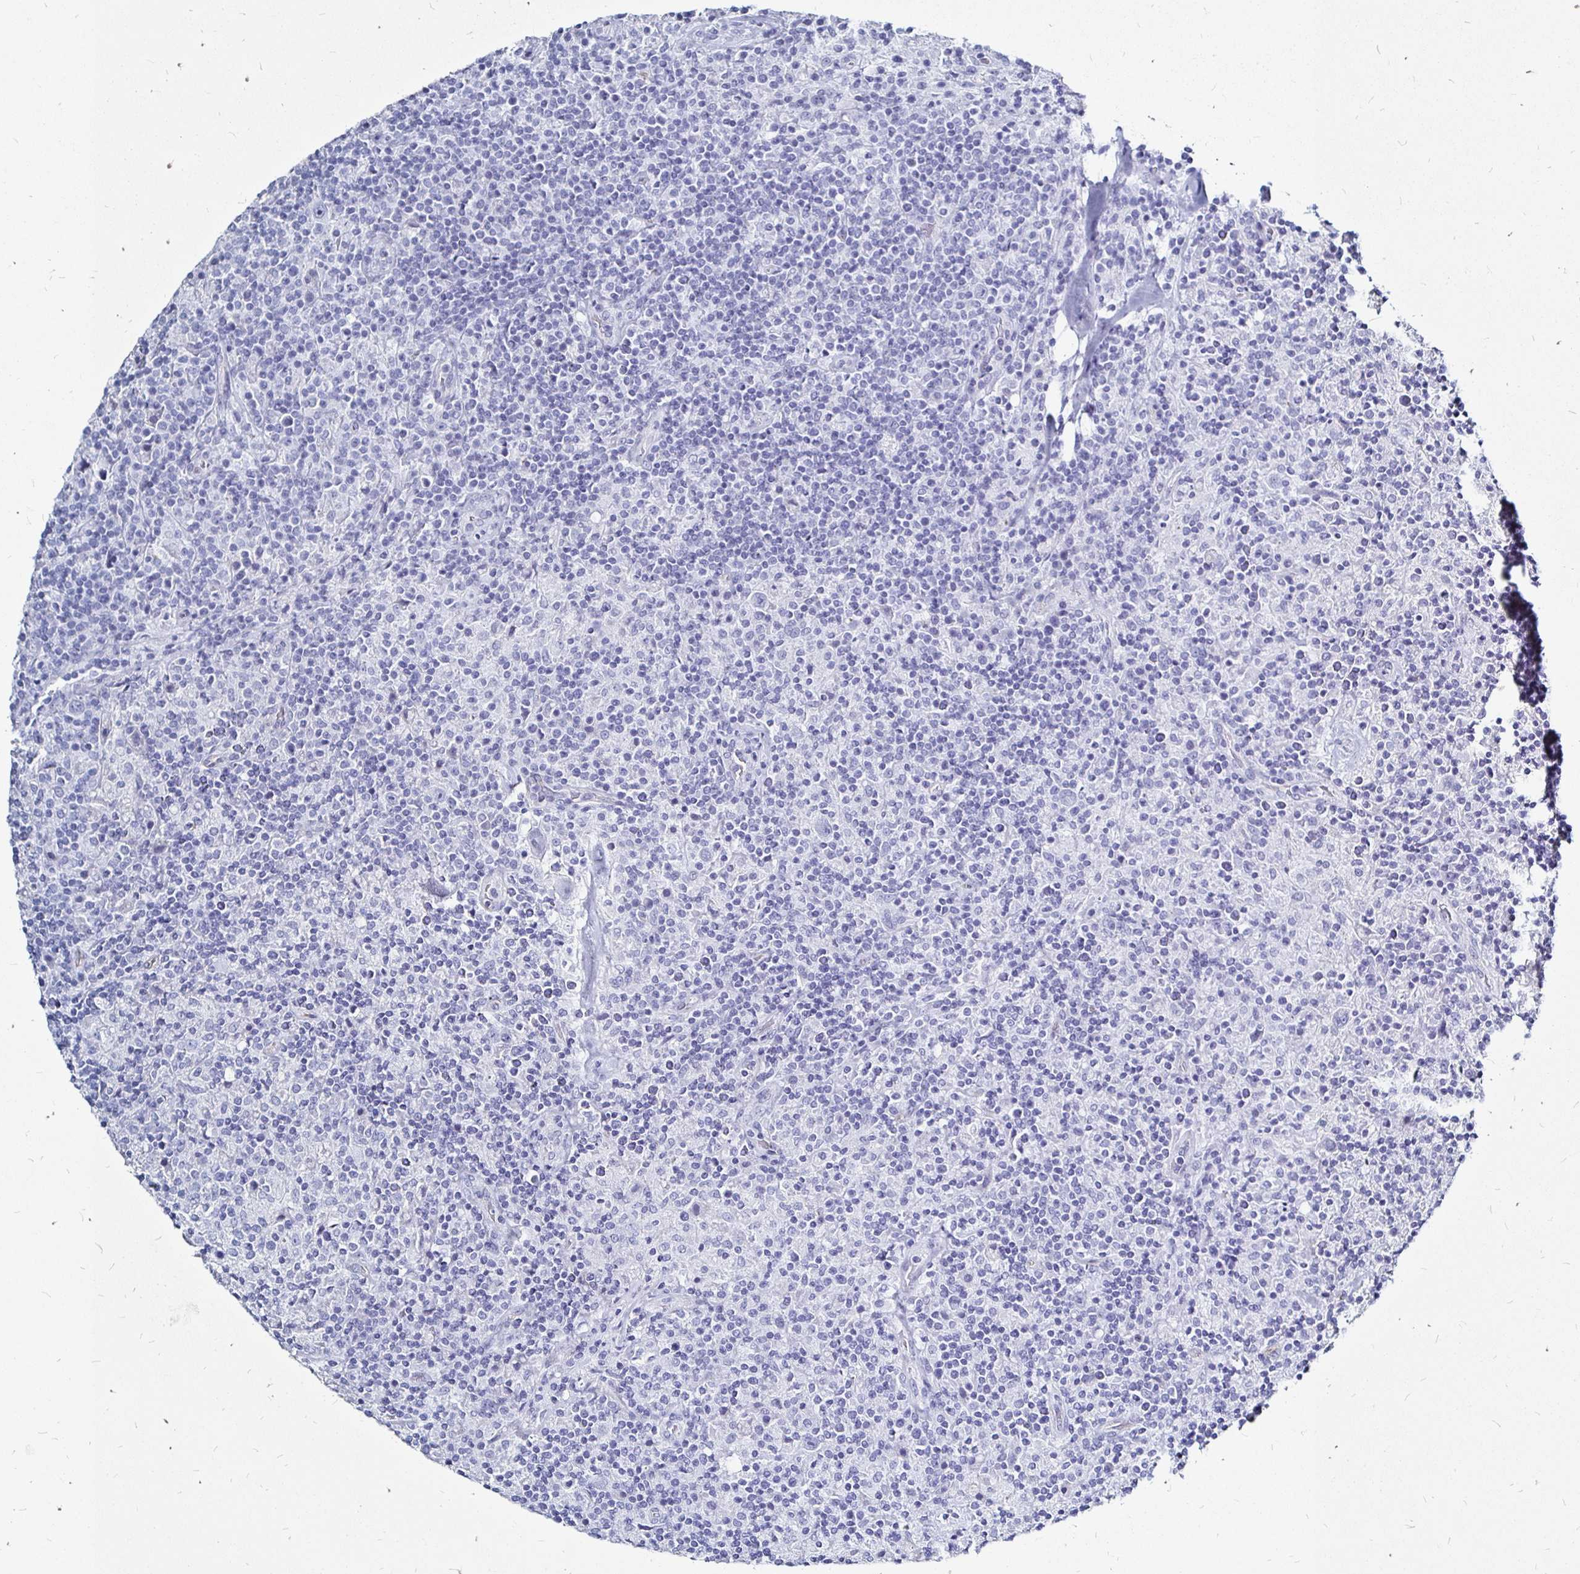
{"staining": {"intensity": "negative", "quantity": "none", "location": "none"}, "tissue": "lymphoma", "cell_type": "Tumor cells", "image_type": "cancer", "snomed": [{"axis": "morphology", "description": "Hodgkin's disease, NOS"}, {"axis": "topography", "description": "Lymph node"}], "caption": "The immunohistochemistry image has no significant positivity in tumor cells of Hodgkin's disease tissue.", "gene": "LUZP4", "patient": {"sex": "male", "age": 70}}